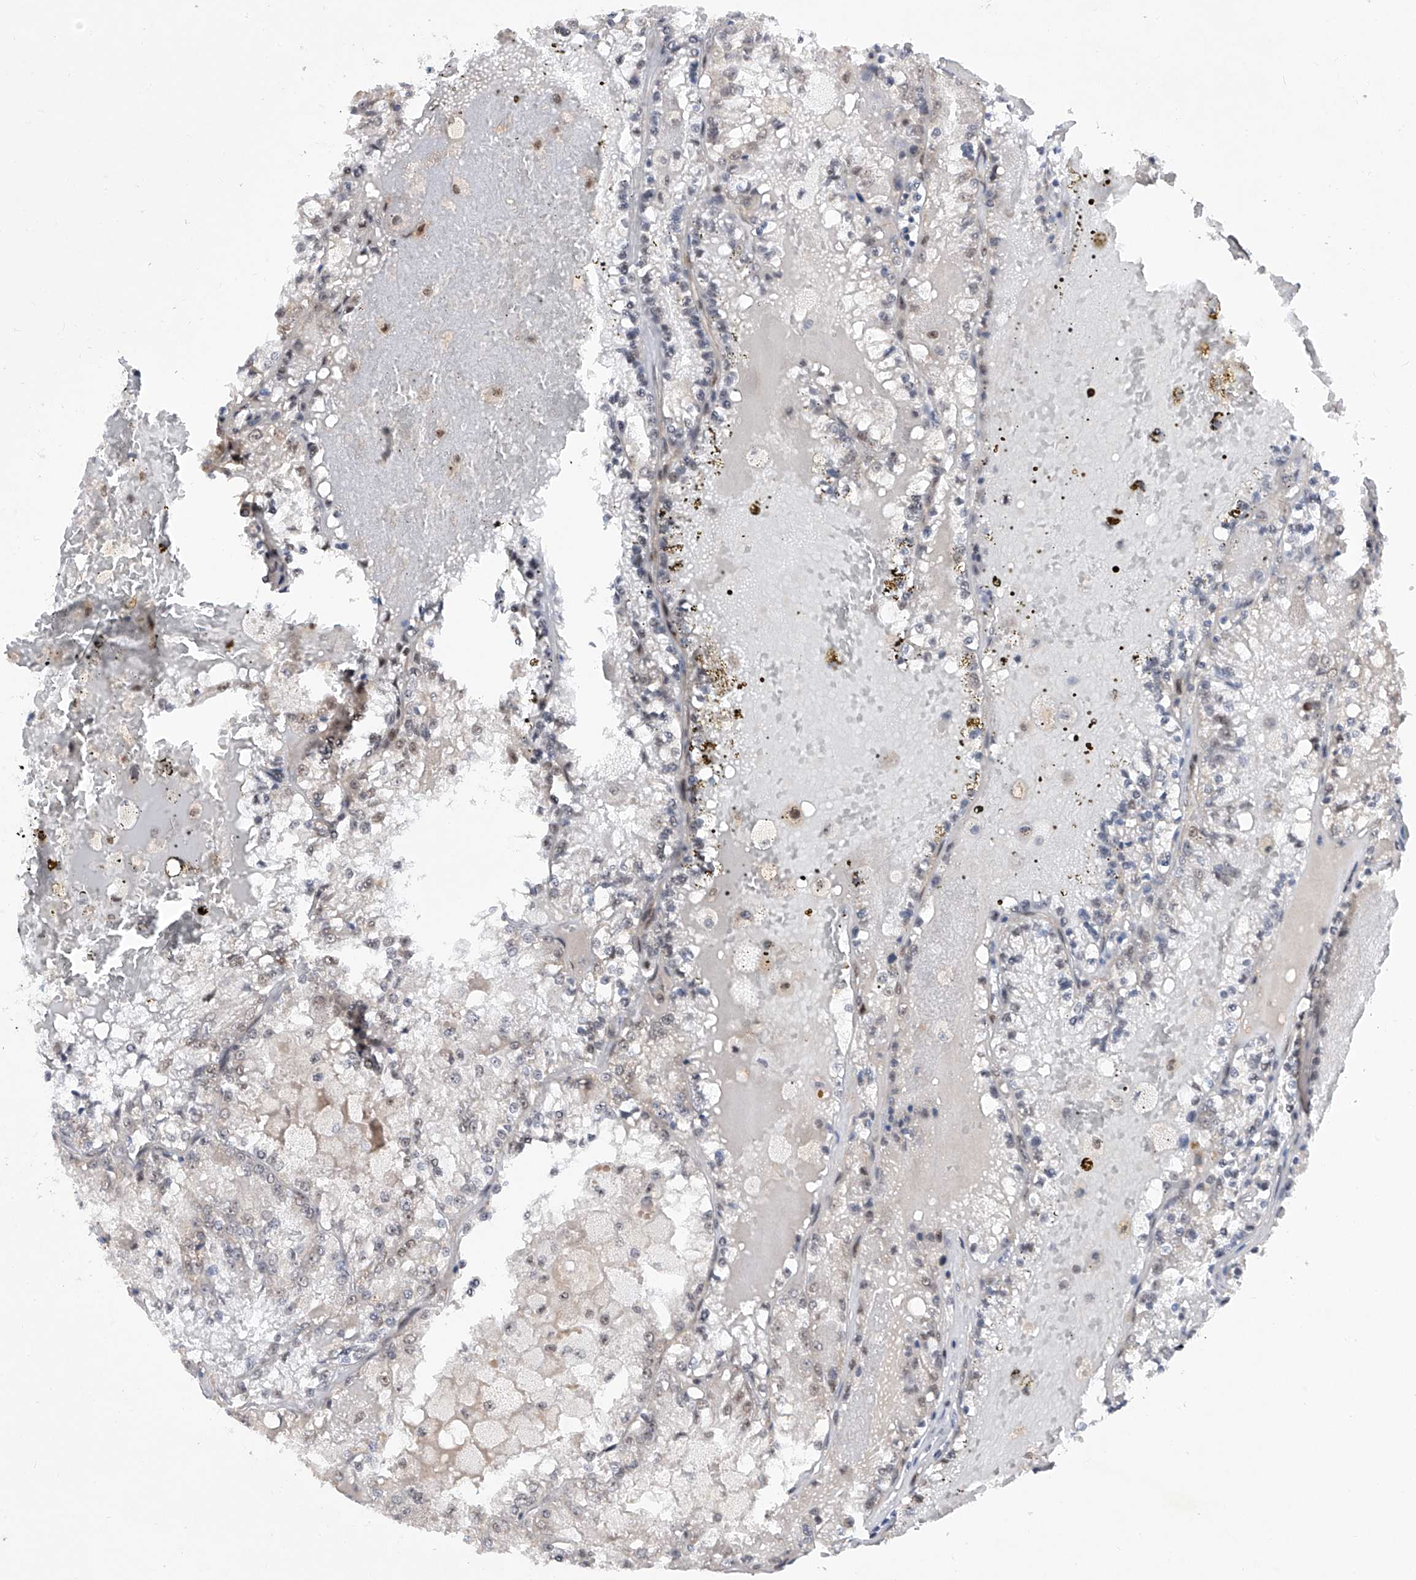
{"staining": {"intensity": "moderate", "quantity": "25%-75%", "location": "nuclear"}, "tissue": "renal cancer", "cell_type": "Tumor cells", "image_type": "cancer", "snomed": [{"axis": "morphology", "description": "Adenocarcinoma, NOS"}, {"axis": "topography", "description": "Kidney"}], "caption": "Human renal cancer stained for a protein (brown) demonstrates moderate nuclear positive staining in approximately 25%-75% of tumor cells.", "gene": "RAD54L", "patient": {"sex": "female", "age": 56}}